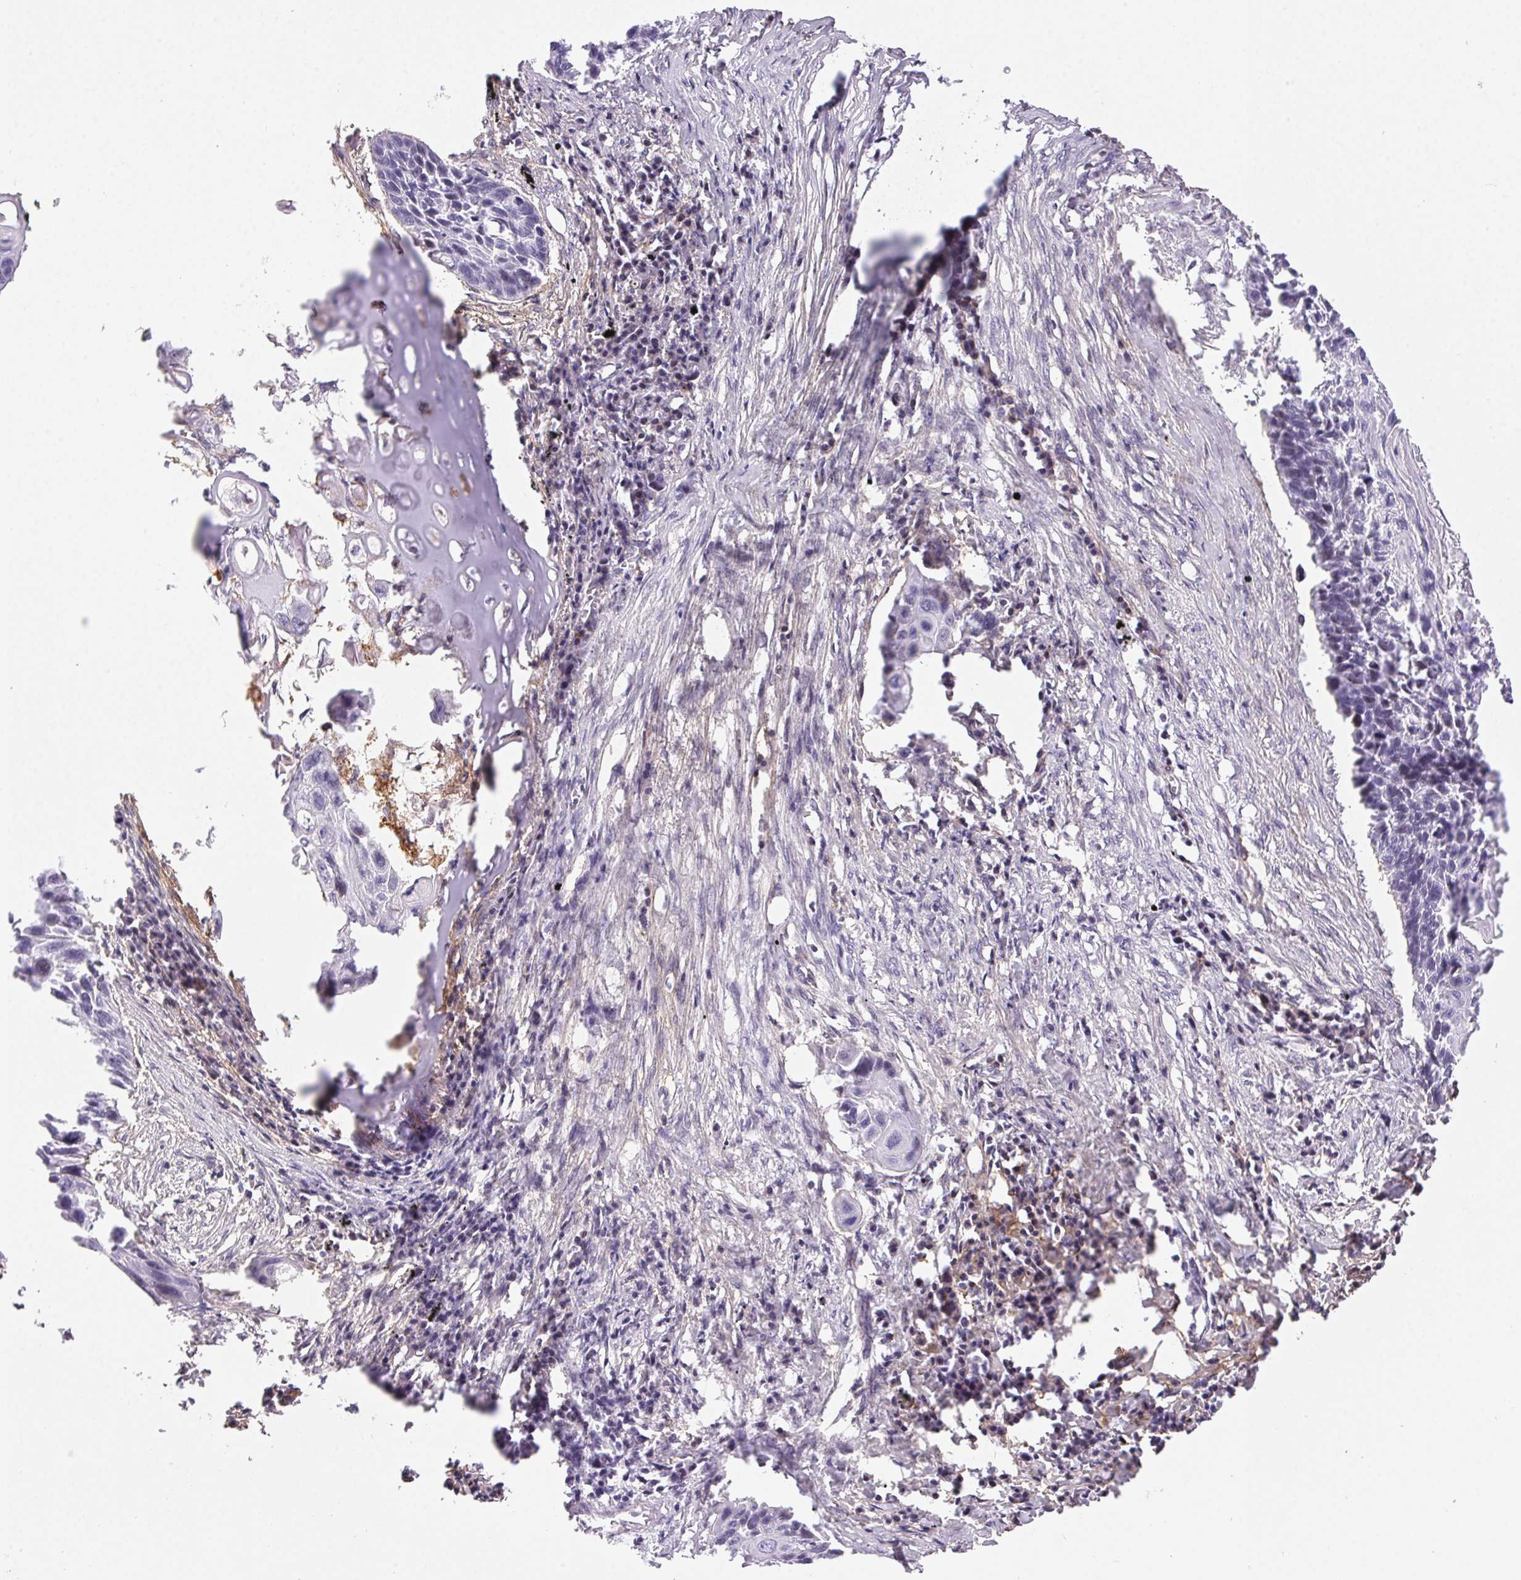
{"staining": {"intensity": "negative", "quantity": "none", "location": "none"}, "tissue": "lung cancer", "cell_type": "Tumor cells", "image_type": "cancer", "snomed": [{"axis": "morphology", "description": "Squamous cell carcinoma, NOS"}, {"axis": "topography", "description": "Lung"}], "caption": "The immunohistochemistry (IHC) image has no significant staining in tumor cells of lung cancer tissue.", "gene": "PDZD2", "patient": {"sex": "male", "age": 78}}